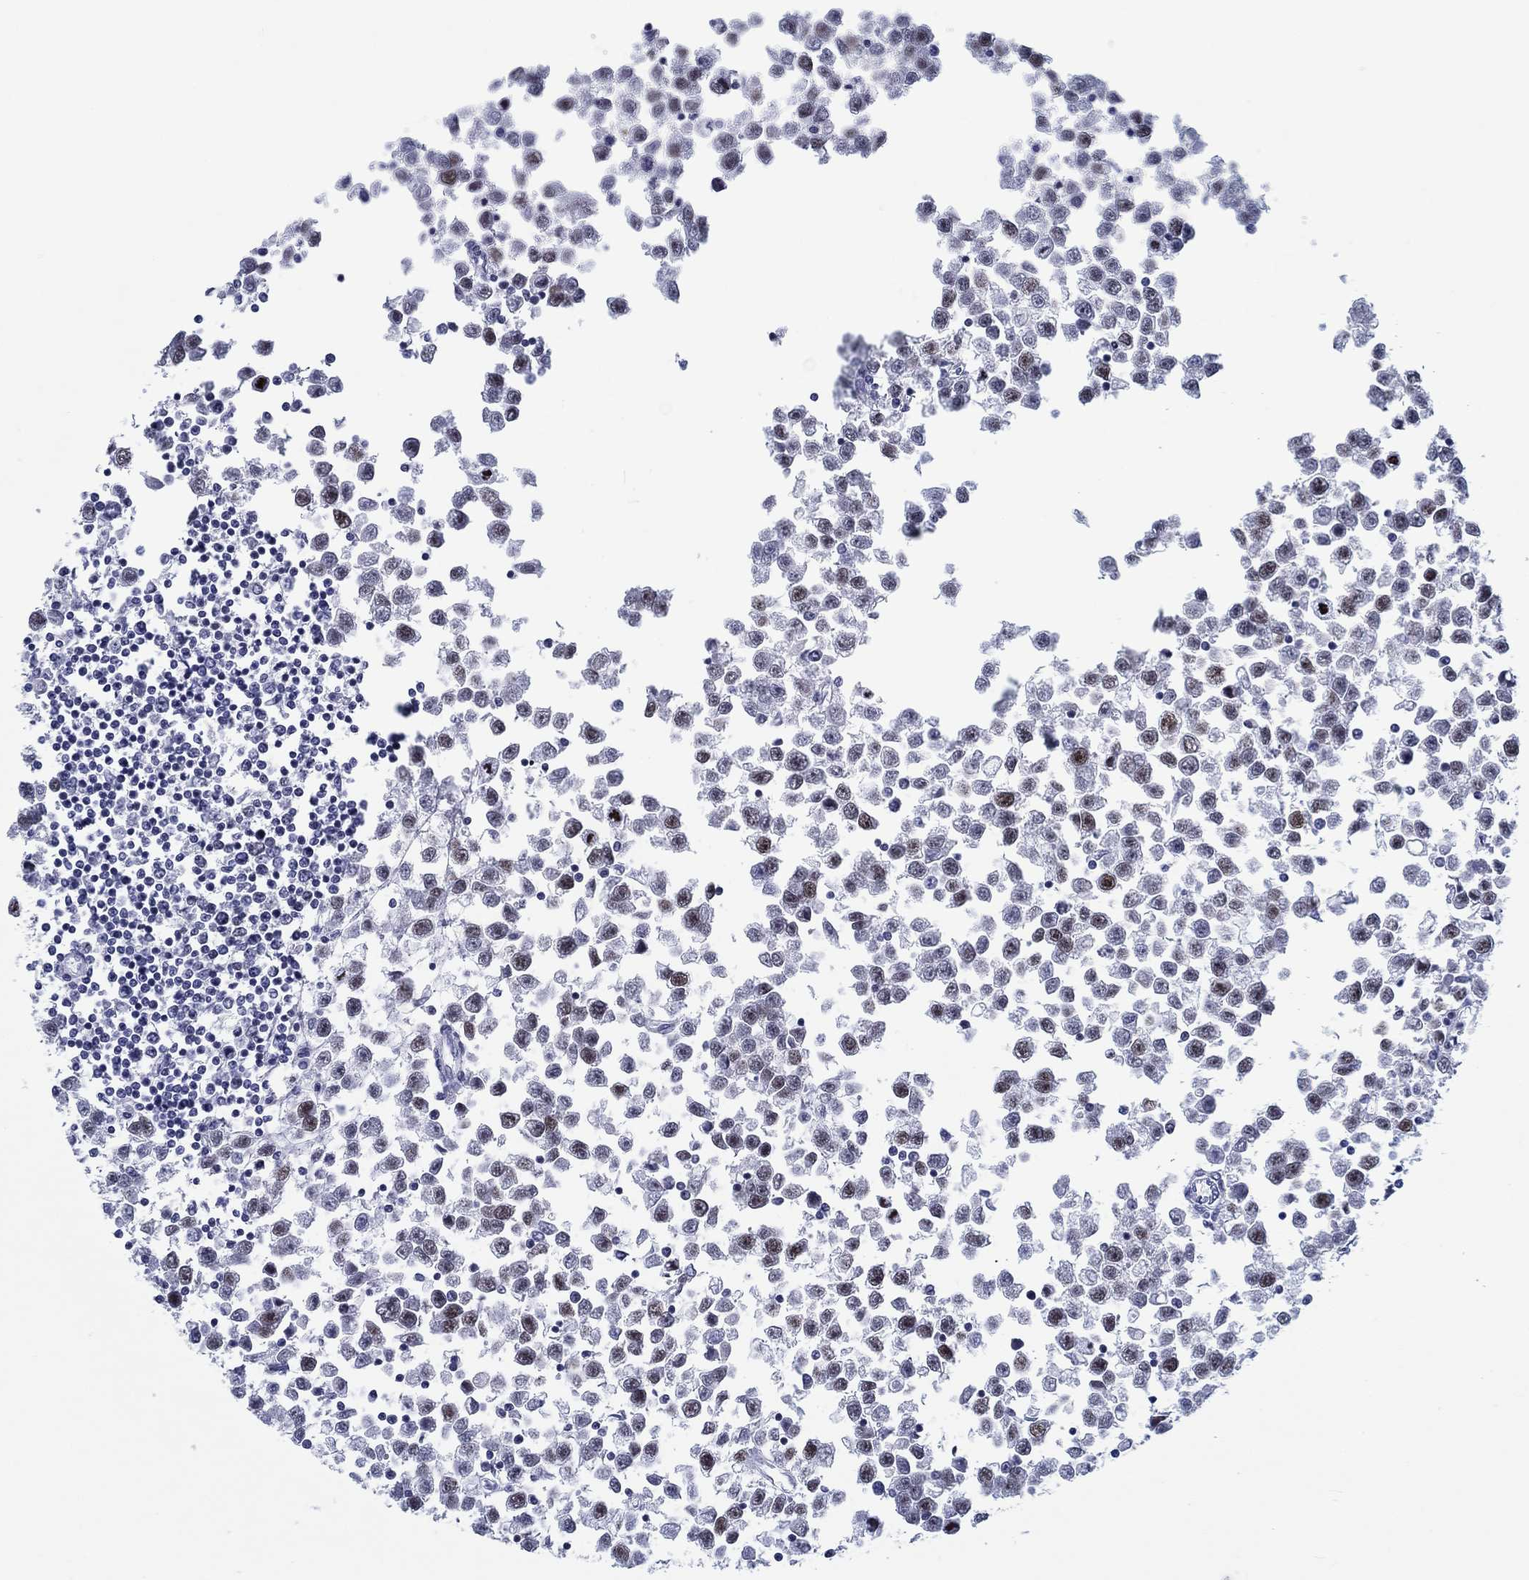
{"staining": {"intensity": "moderate", "quantity": "<25%", "location": "nuclear"}, "tissue": "testis cancer", "cell_type": "Tumor cells", "image_type": "cancer", "snomed": [{"axis": "morphology", "description": "Seminoma, NOS"}, {"axis": "topography", "description": "Testis"}], "caption": "Immunohistochemical staining of testis seminoma reveals low levels of moderate nuclear positivity in about <25% of tumor cells.", "gene": "H1-1", "patient": {"sex": "male", "age": 34}}